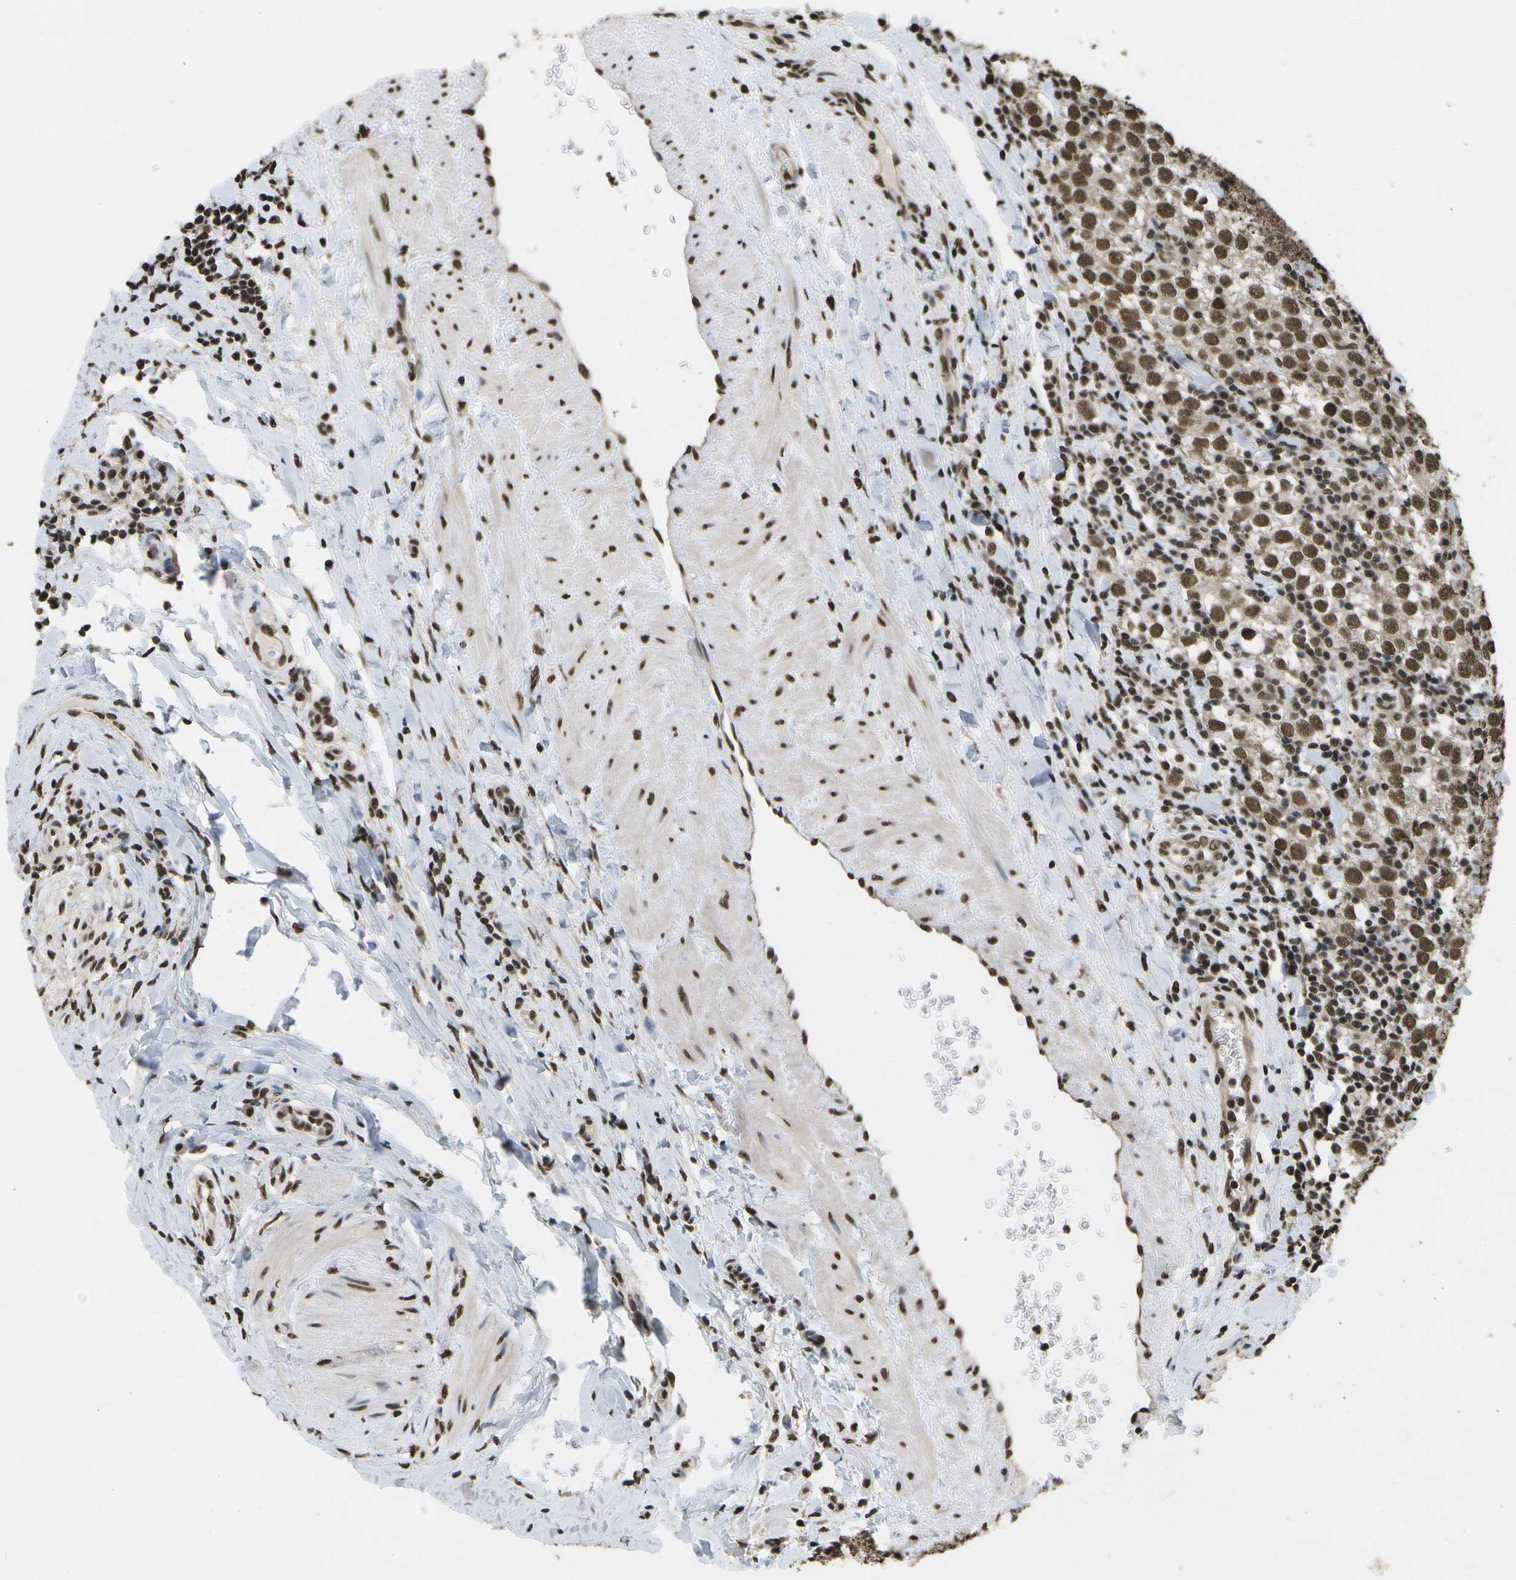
{"staining": {"intensity": "strong", "quantity": ">75%", "location": "nuclear"}, "tissue": "testis cancer", "cell_type": "Tumor cells", "image_type": "cancer", "snomed": [{"axis": "morphology", "description": "Seminoma, NOS"}, {"axis": "morphology", "description": "Carcinoma, Embryonal, NOS"}, {"axis": "topography", "description": "Testis"}], "caption": "Strong nuclear staining for a protein is appreciated in about >75% of tumor cells of embryonal carcinoma (testis) using immunohistochemistry.", "gene": "SPEN", "patient": {"sex": "male", "age": 36}}